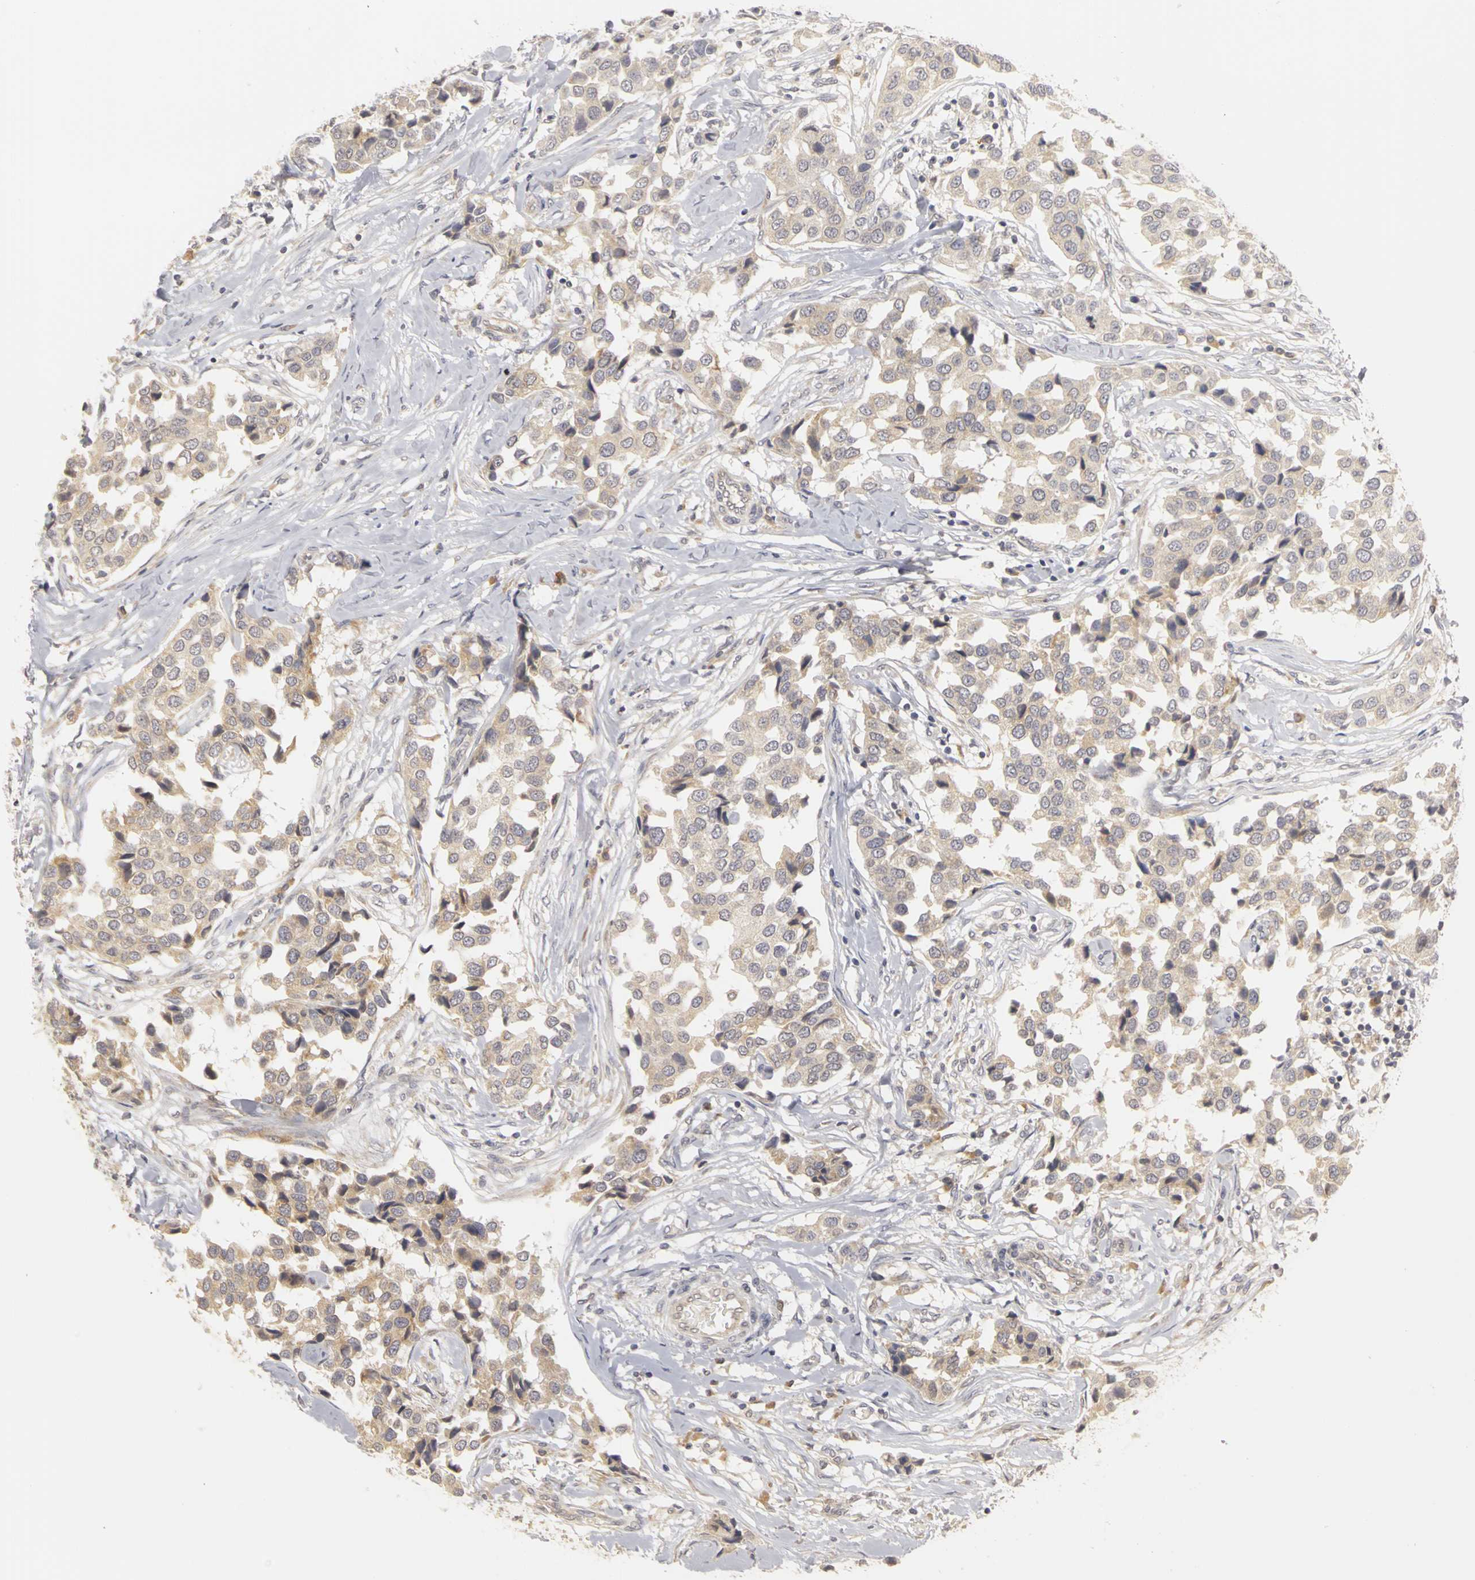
{"staining": {"intensity": "weak", "quantity": ">75%", "location": "cytoplasmic/membranous"}, "tissue": "breast cancer", "cell_type": "Tumor cells", "image_type": "cancer", "snomed": [{"axis": "morphology", "description": "Duct carcinoma"}, {"axis": "topography", "description": "Breast"}], "caption": "High-power microscopy captured an IHC image of breast infiltrating ductal carcinoma, revealing weak cytoplasmic/membranous staining in about >75% of tumor cells.", "gene": "IRAK1", "patient": {"sex": "female", "age": 80}}